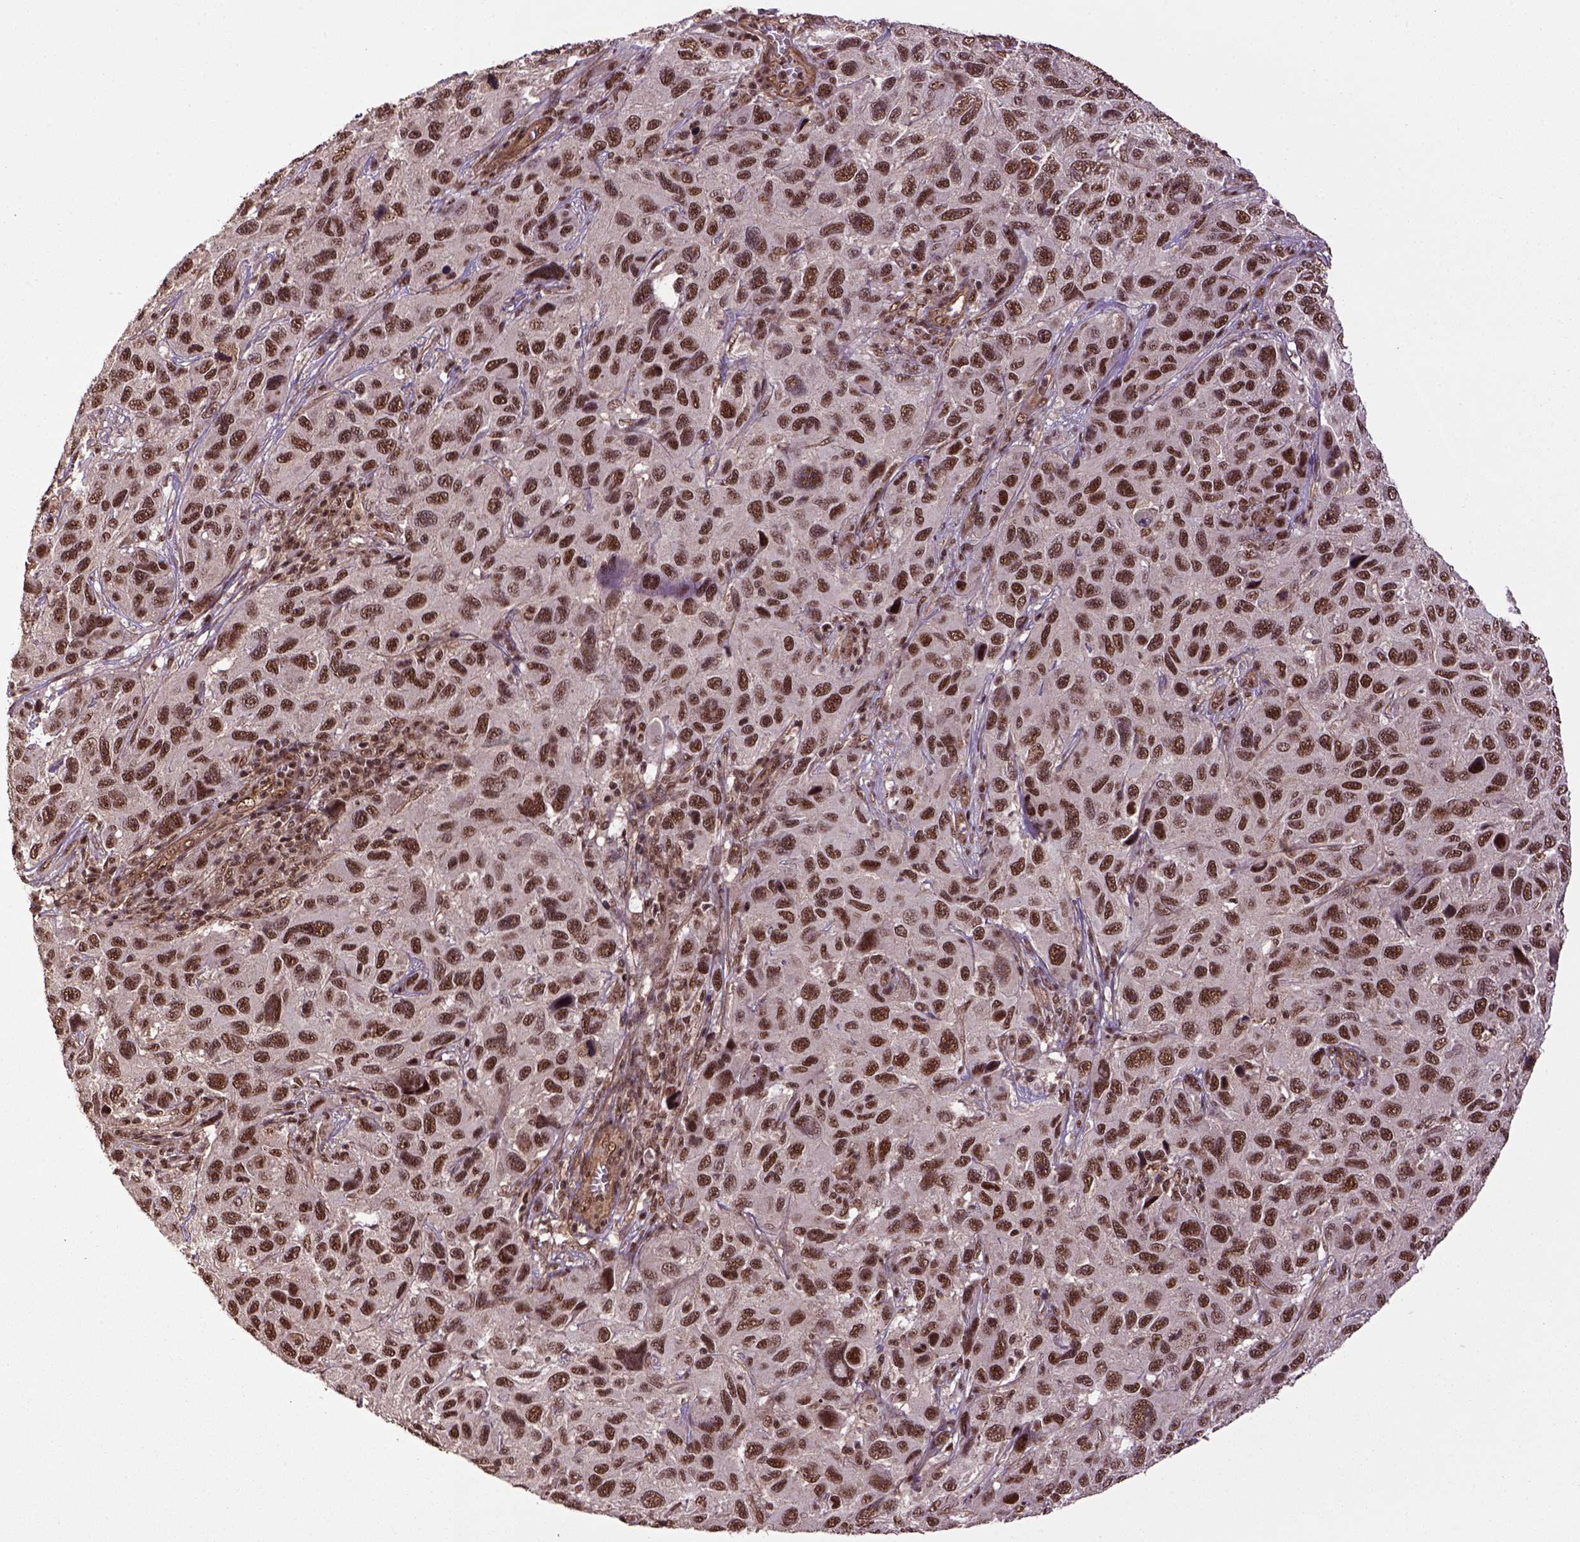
{"staining": {"intensity": "moderate", "quantity": ">75%", "location": "nuclear"}, "tissue": "melanoma", "cell_type": "Tumor cells", "image_type": "cancer", "snomed": [{"axis": "morphology", "description": "Malignant melanoma, NOS"}, {"axis": "topography", "description": "Skin"}], "caption": "Immunohistochemical staining of human melanoma displays moderate nuclear protein positivity in about >75% of tumor cells.", "gene": "PPIG", "patient": {"sex": "male", "age": 53}}